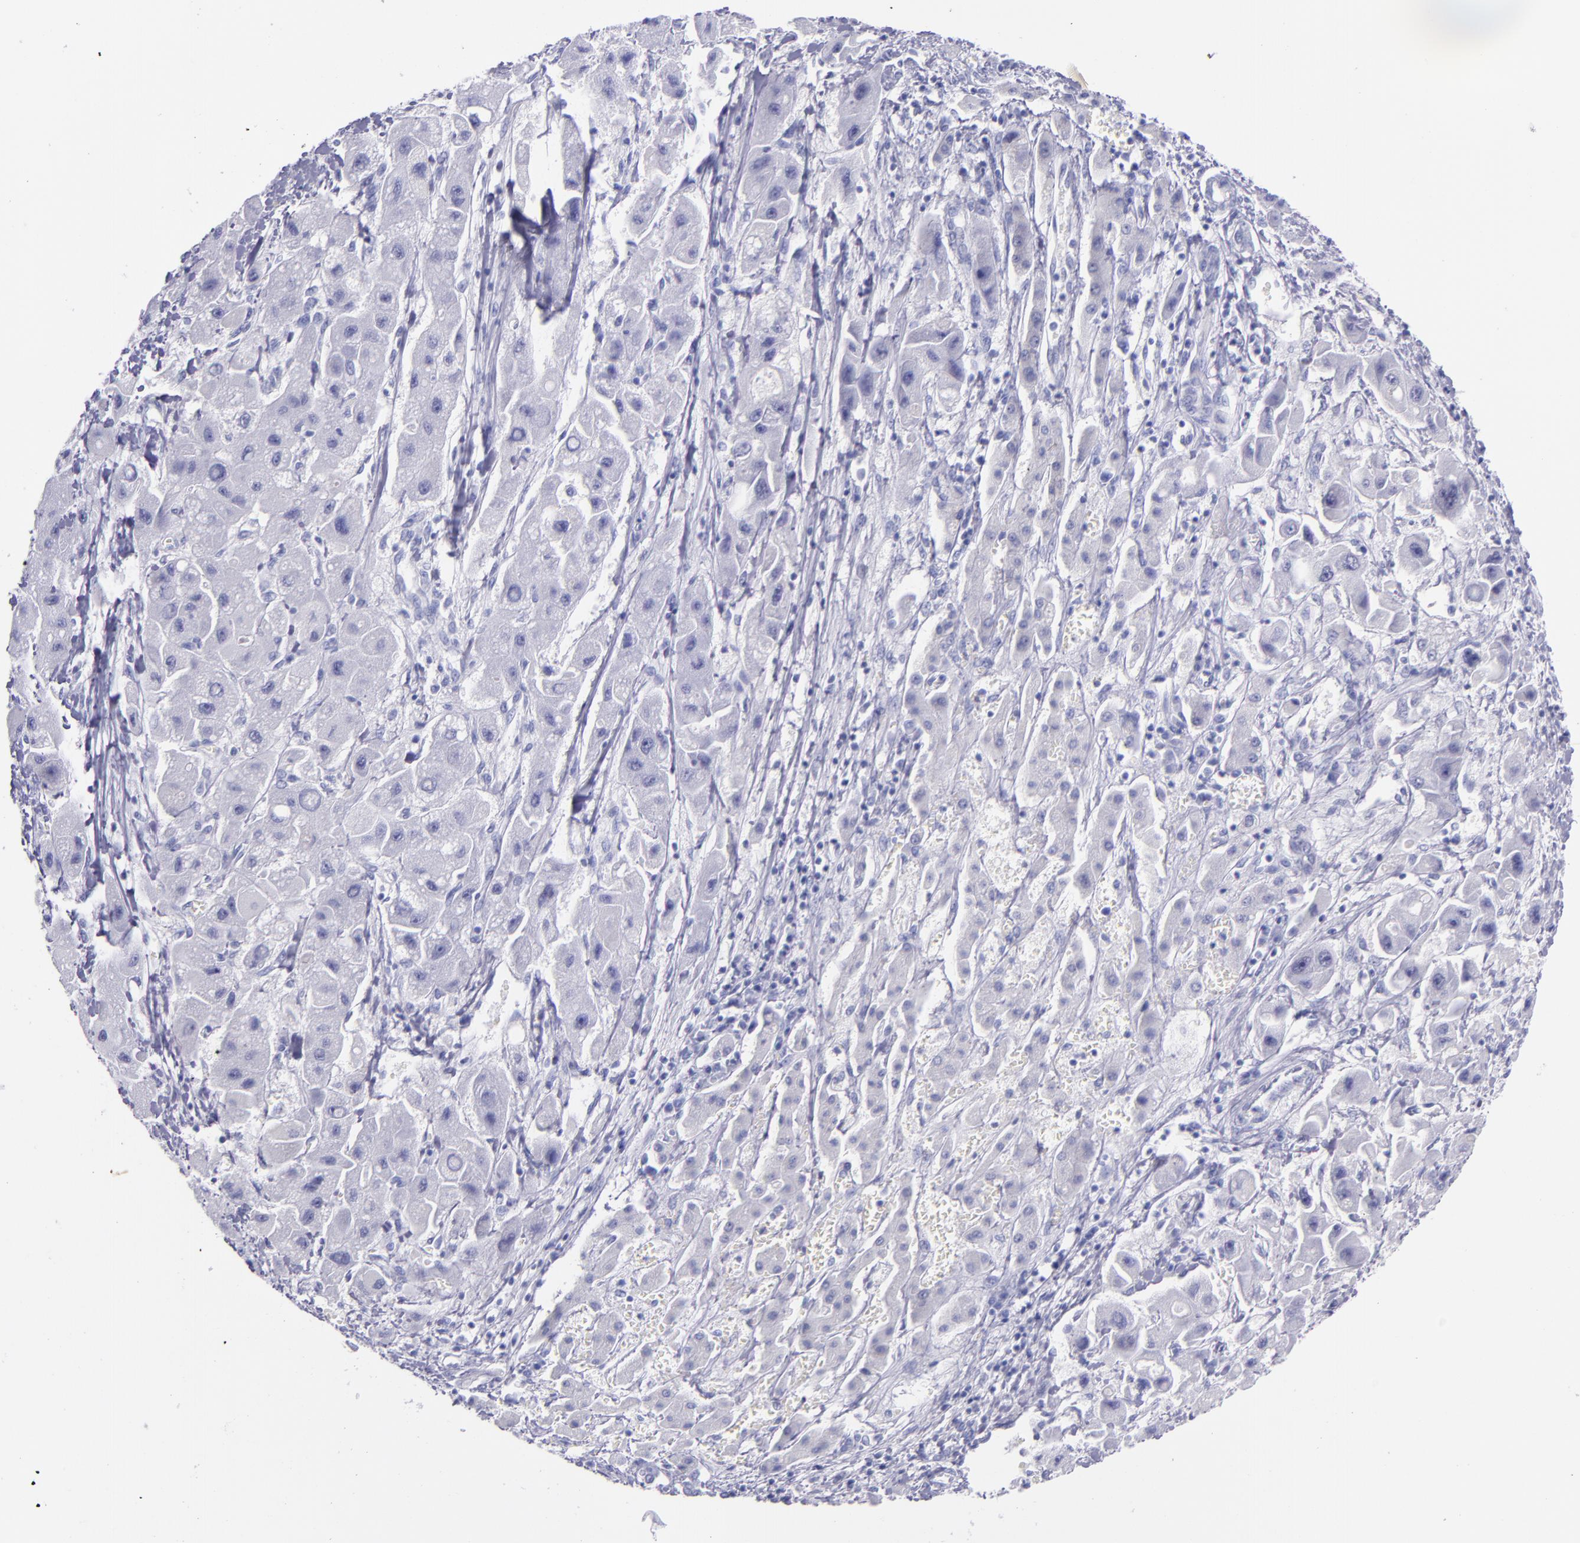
{"staining": {"intensity": "negative", "quantity": "none", "location": "none"}, "tissue": "liver cancer", "cell_type": "Tumor cells", "image_type": "cancer", "snomed": [{"axis": "morphology", "description": "Carcinoma, Hepatocellular, NOS"}, {"axis": "topography", "description": "Liver"}], "caption": "Liver cancer was stained to show a protein in brown. There is no significant positivity in tumor cells.", "gene": "SFTPA2", "patient": {"sex": "male", "age": 24}}